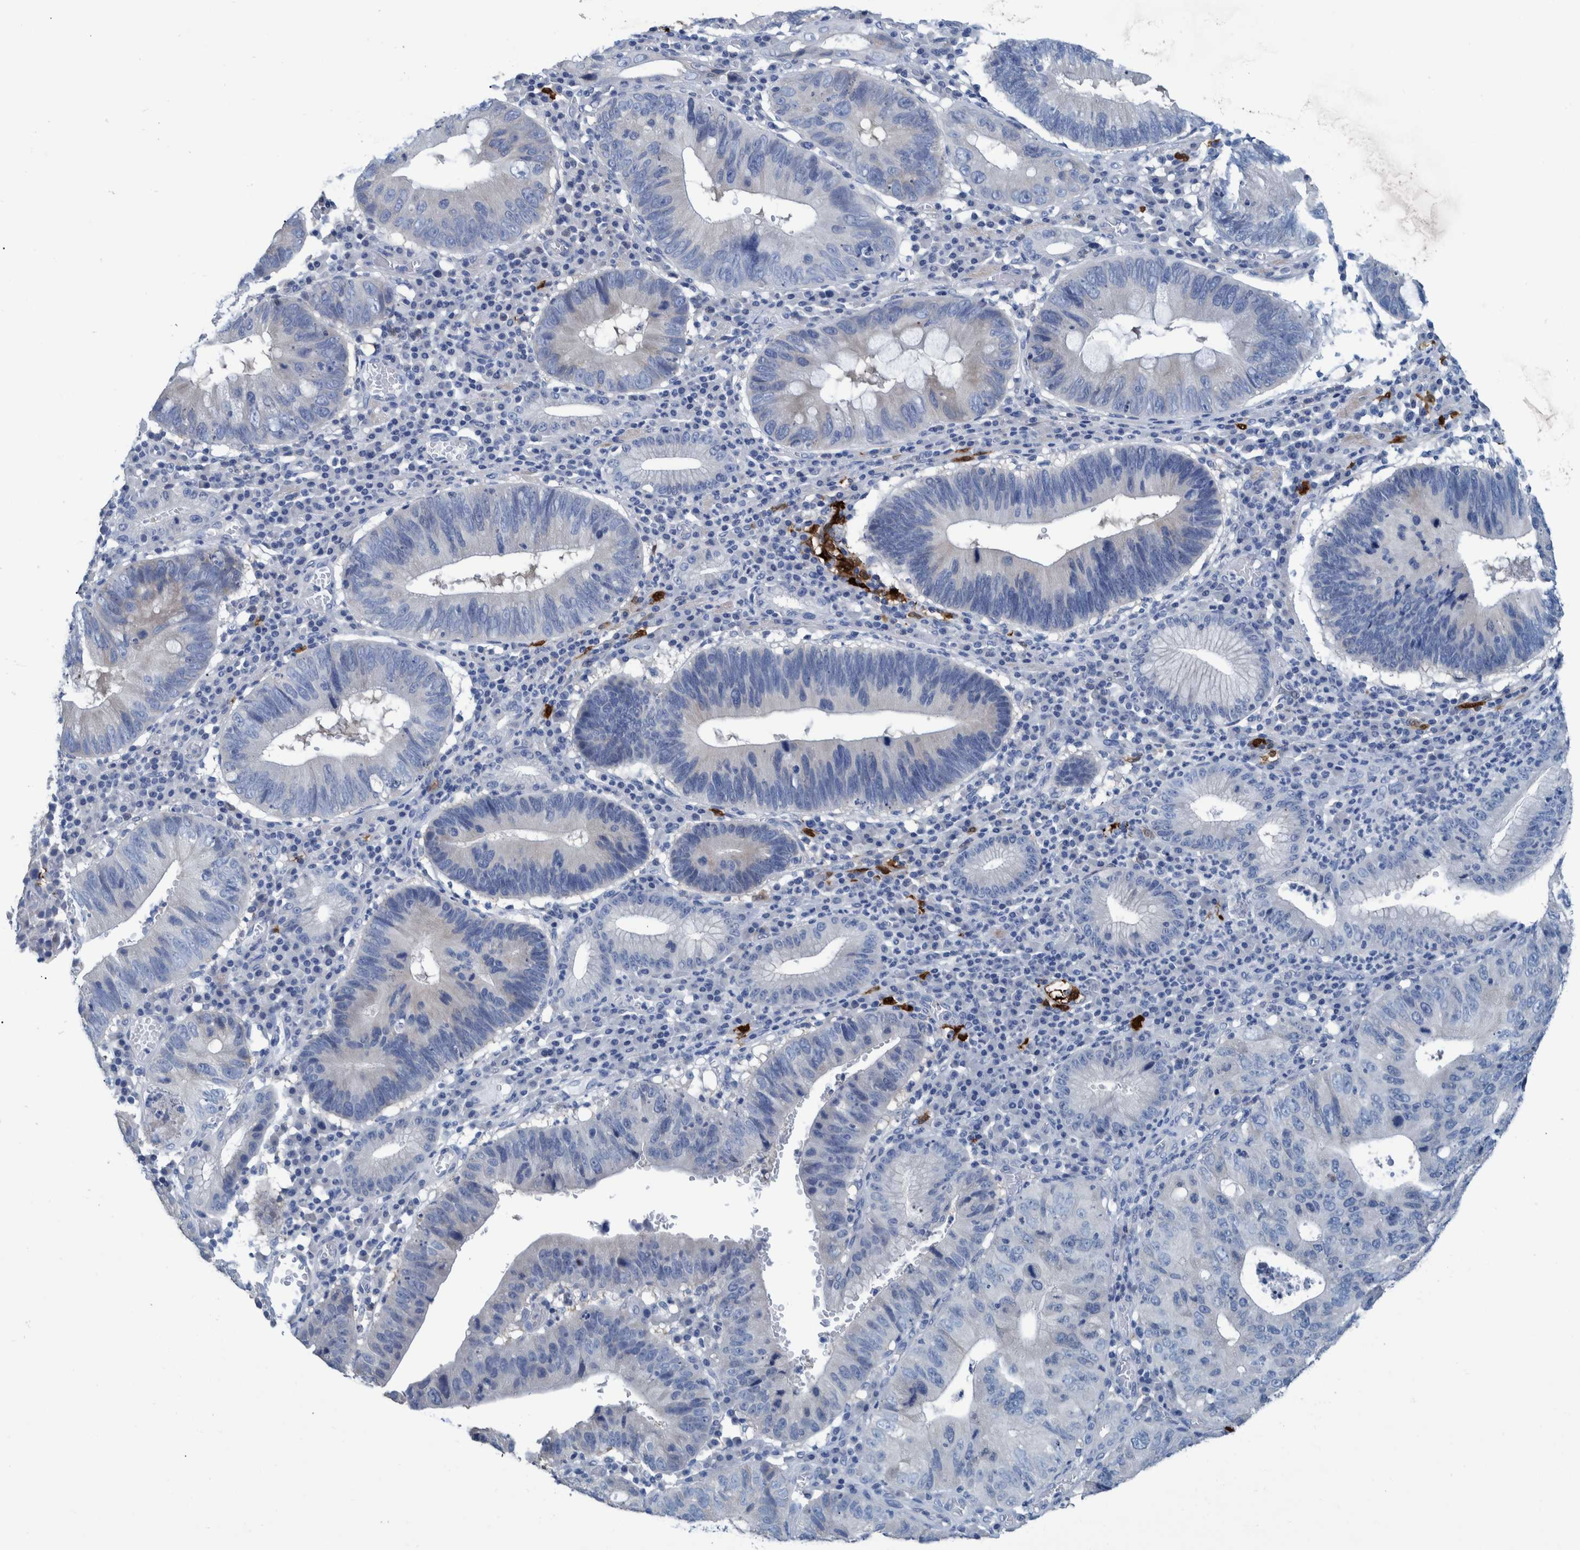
{"staining": {"intensity": "negative", "quantity": "none", "location": "none"}, "tissue": "stomach cancer", "cell_type": "Tumor cells", "image_type": "cancer", "snomed": [{"axis": "morphology", "description": "Adenocarcinoma, NOS"}, {"axis": "topography", "description": "Stomach"}], "caption": "IHC photomicrograph of neoplastic tissue: stomach cancer stained with DAB (3,3'-diaminobenzidine) shows no significant protein positivity in tumor cells. The staining was performed using DAB to visualize the protein expression in brown, while the nuclei were stained in blue with hematoxylin (Magnification: 20x).", "gene": "IDO1", "patient": {"sex": "male", "age": 59}}